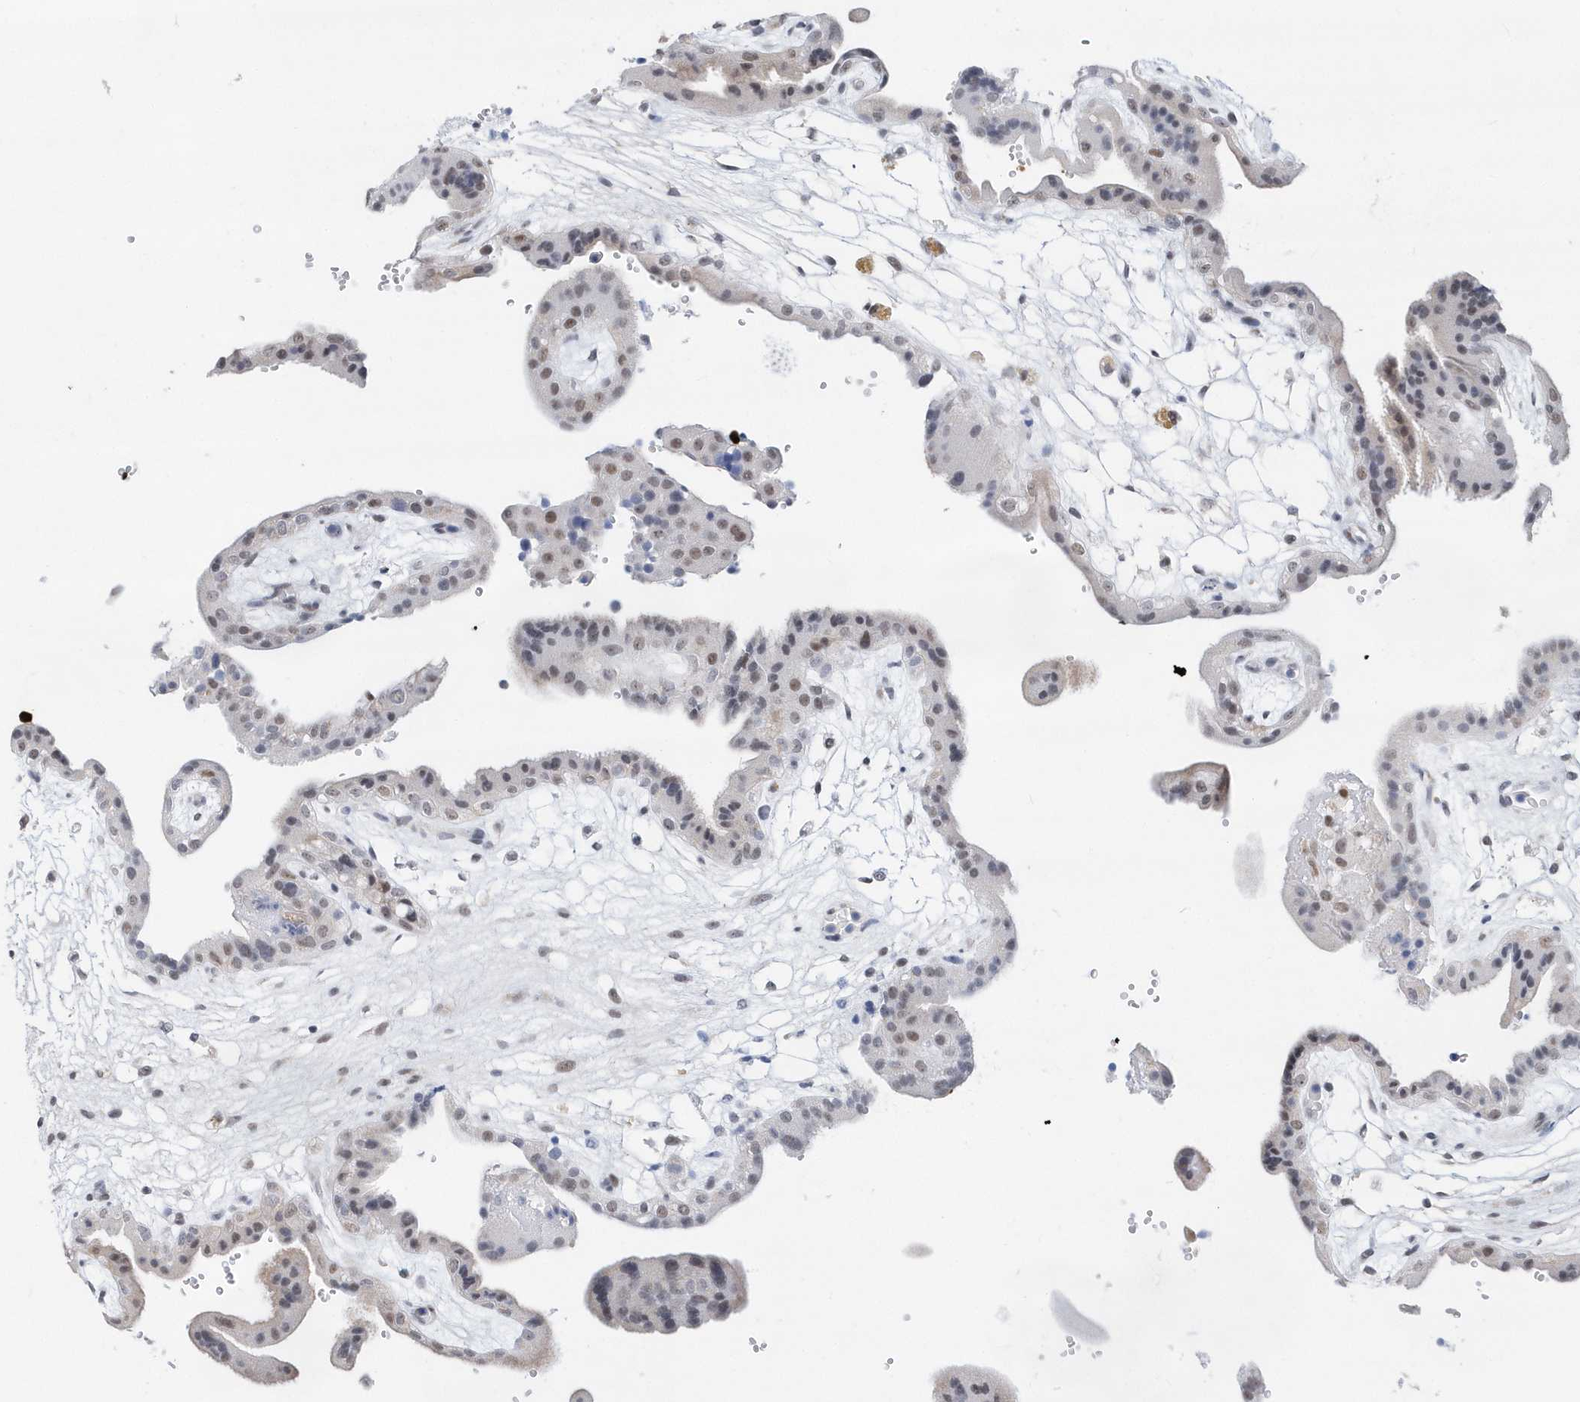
{"staining": {"intensity": "weak", "quantity": "<25%", "location": "nuclear"}, "tissue": "placenta", "cell_type": "Trophoblastic cells", "image_type": "normal", "snomed": [{"axis": "morphology", "description": "Normal tissue, NOS"}, {"axis": "topography", "description": "Placenta"}], "caption": "Trophoblastic cells show no significant positivity in normal placenta.", "gene": "RPP30", "patient": {"sex": "female", "age": 18}}